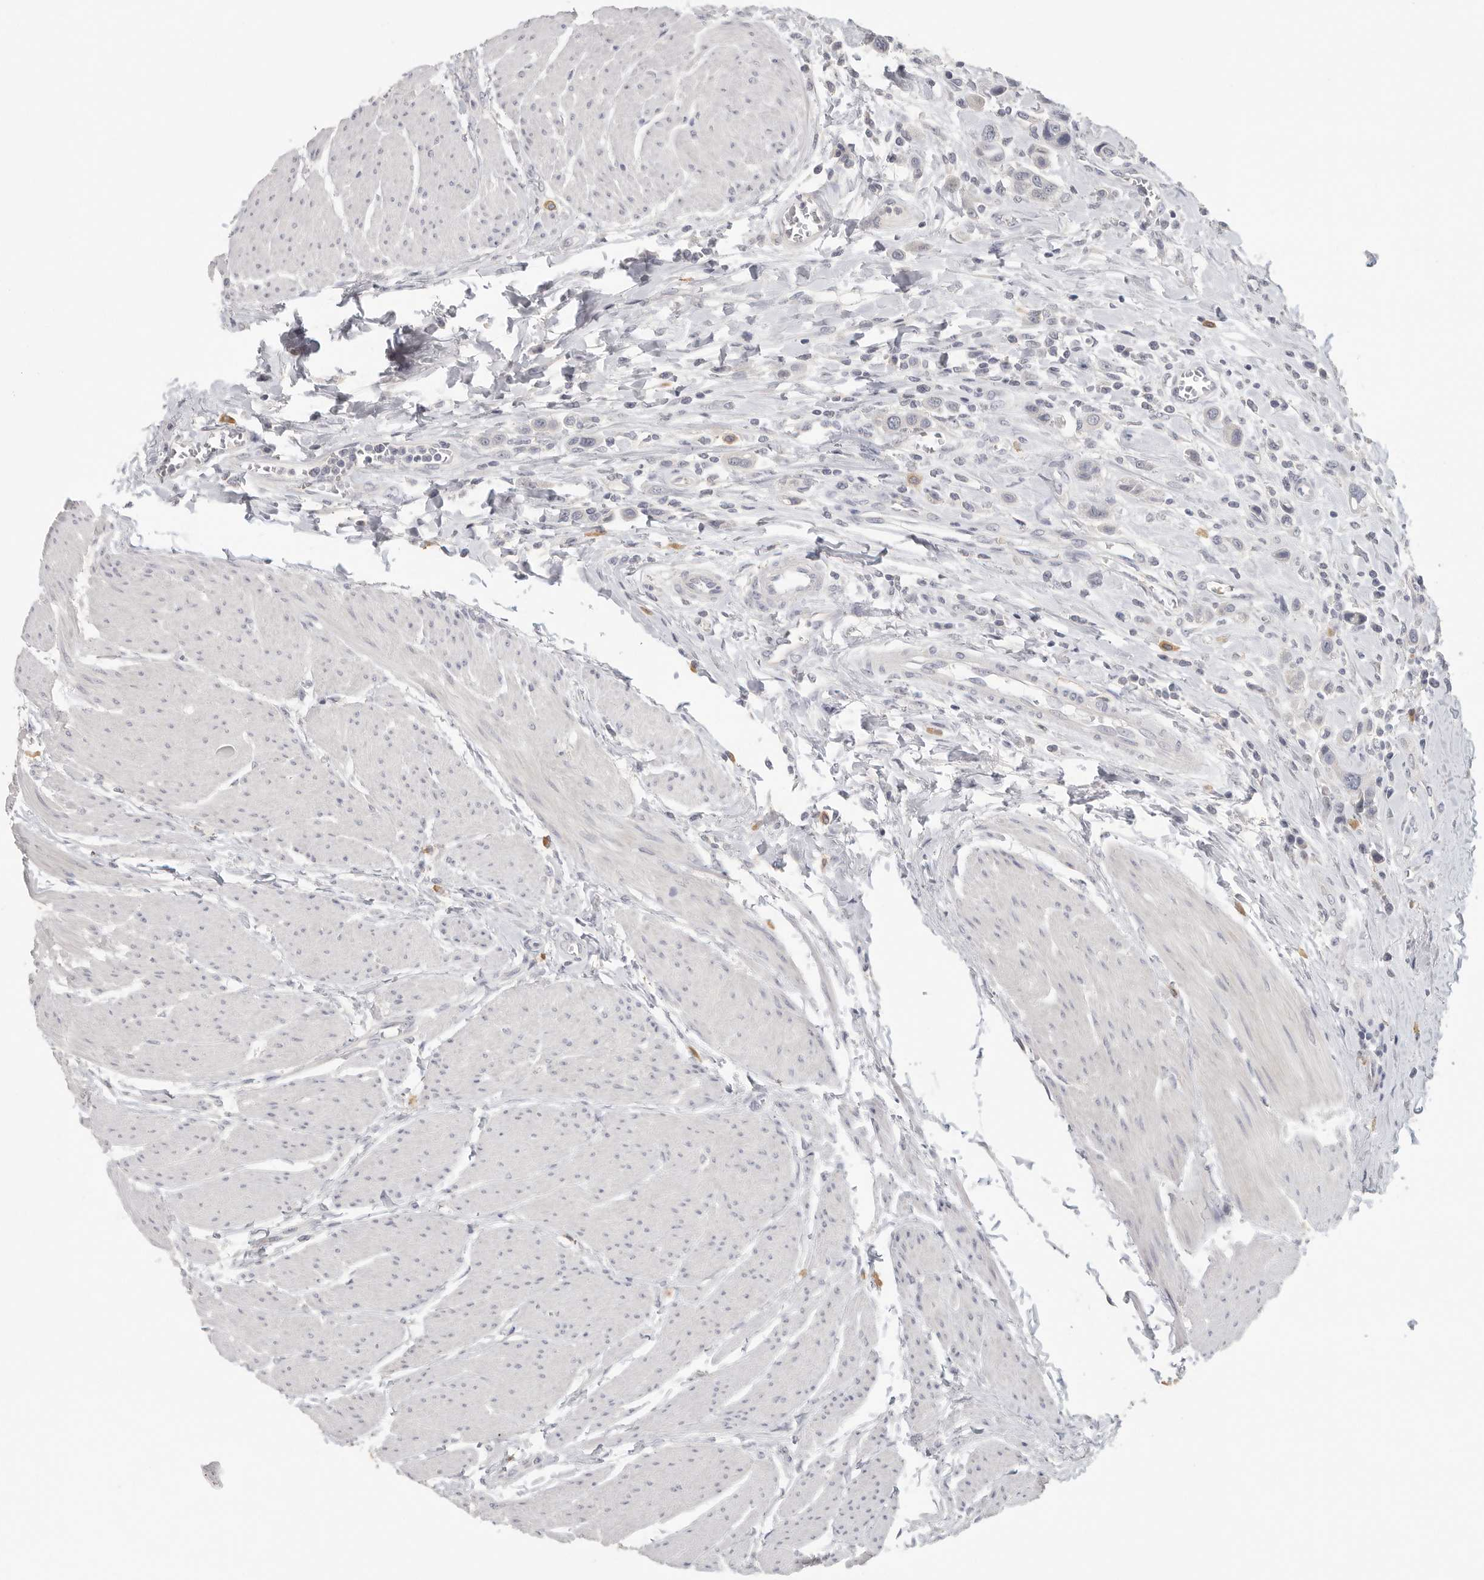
{"staining": {"intensity": "negative", "quantity": "none", "location": "none"}, "tissue": "urothelial cancer", "cell_type": "Tumor cells", "image_type": "cancer", "snomed": [{"axis": "morphology", "description": "Urothelial carcinoma, High grade"}, {"axis": "topography", "description": "Urinary bladder"}], "caption": "IHC image of human high-grade urothelial carcinoma stained for a protein (brown), which demonstrates no positivity in tumor cells.", "gene": "DNAJC11", "patient": {"sex": "male", "age": 50}}